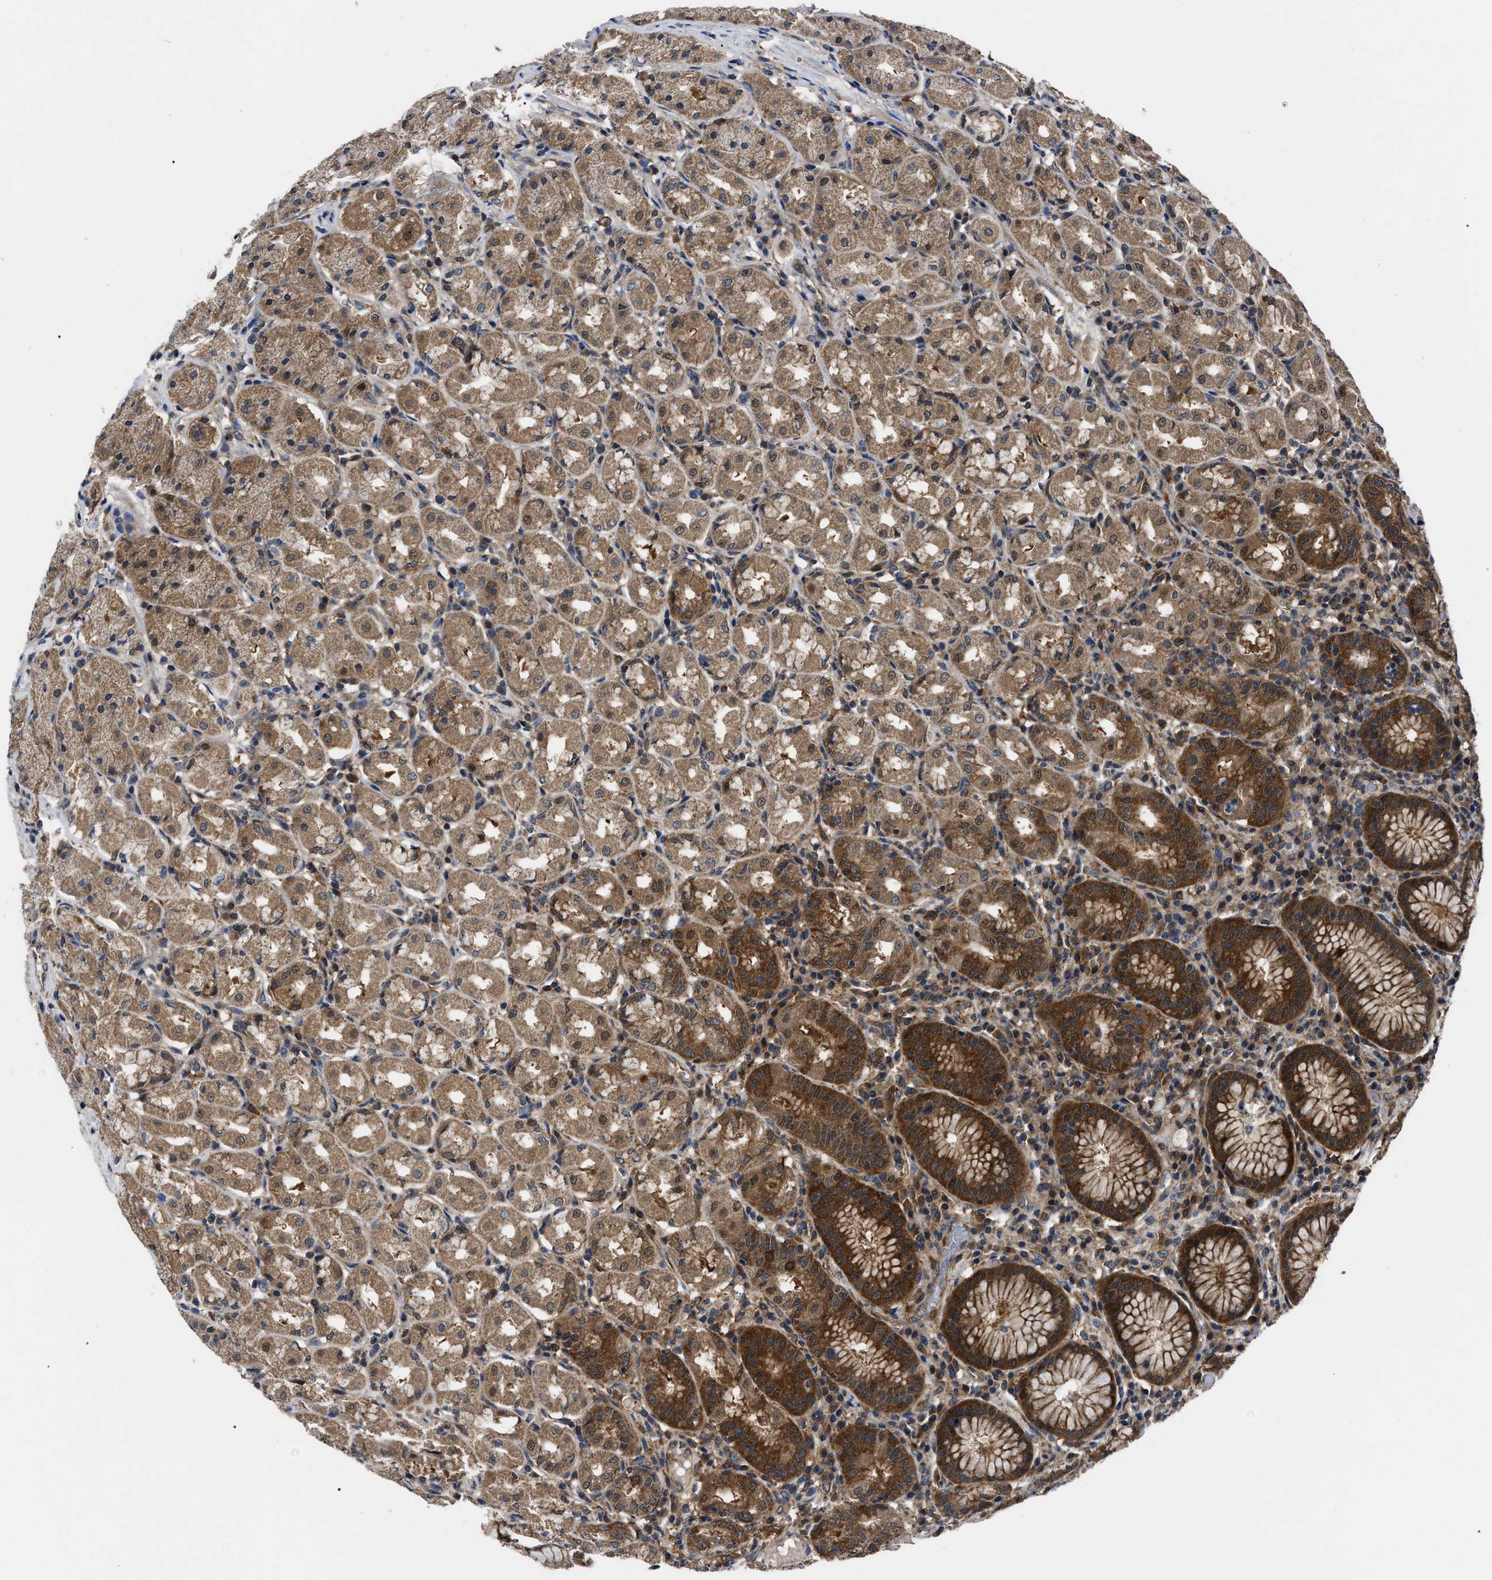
{"staining": {"intensity": "strong", "quantity": ">75%", "location": "cytoplasmic/membranous"}, "tissue": "stomach", "cell_type": "Glandular cells", "image_type": "normal", "snomed": [{"axis": "morphology", "description": "Normal tissue, NOS"}, {"axis": "topography", "description": "Stomach"}, {"axis": "topography", "description": "Stomach, lower"}], "caption": "Protein staining of benign stomach demonstrates strong cytoplasmic/membranous staining in approximately >75% of glandular cells.", "gene": "GET4", "patient": {"sex": "female", "age": 56}}